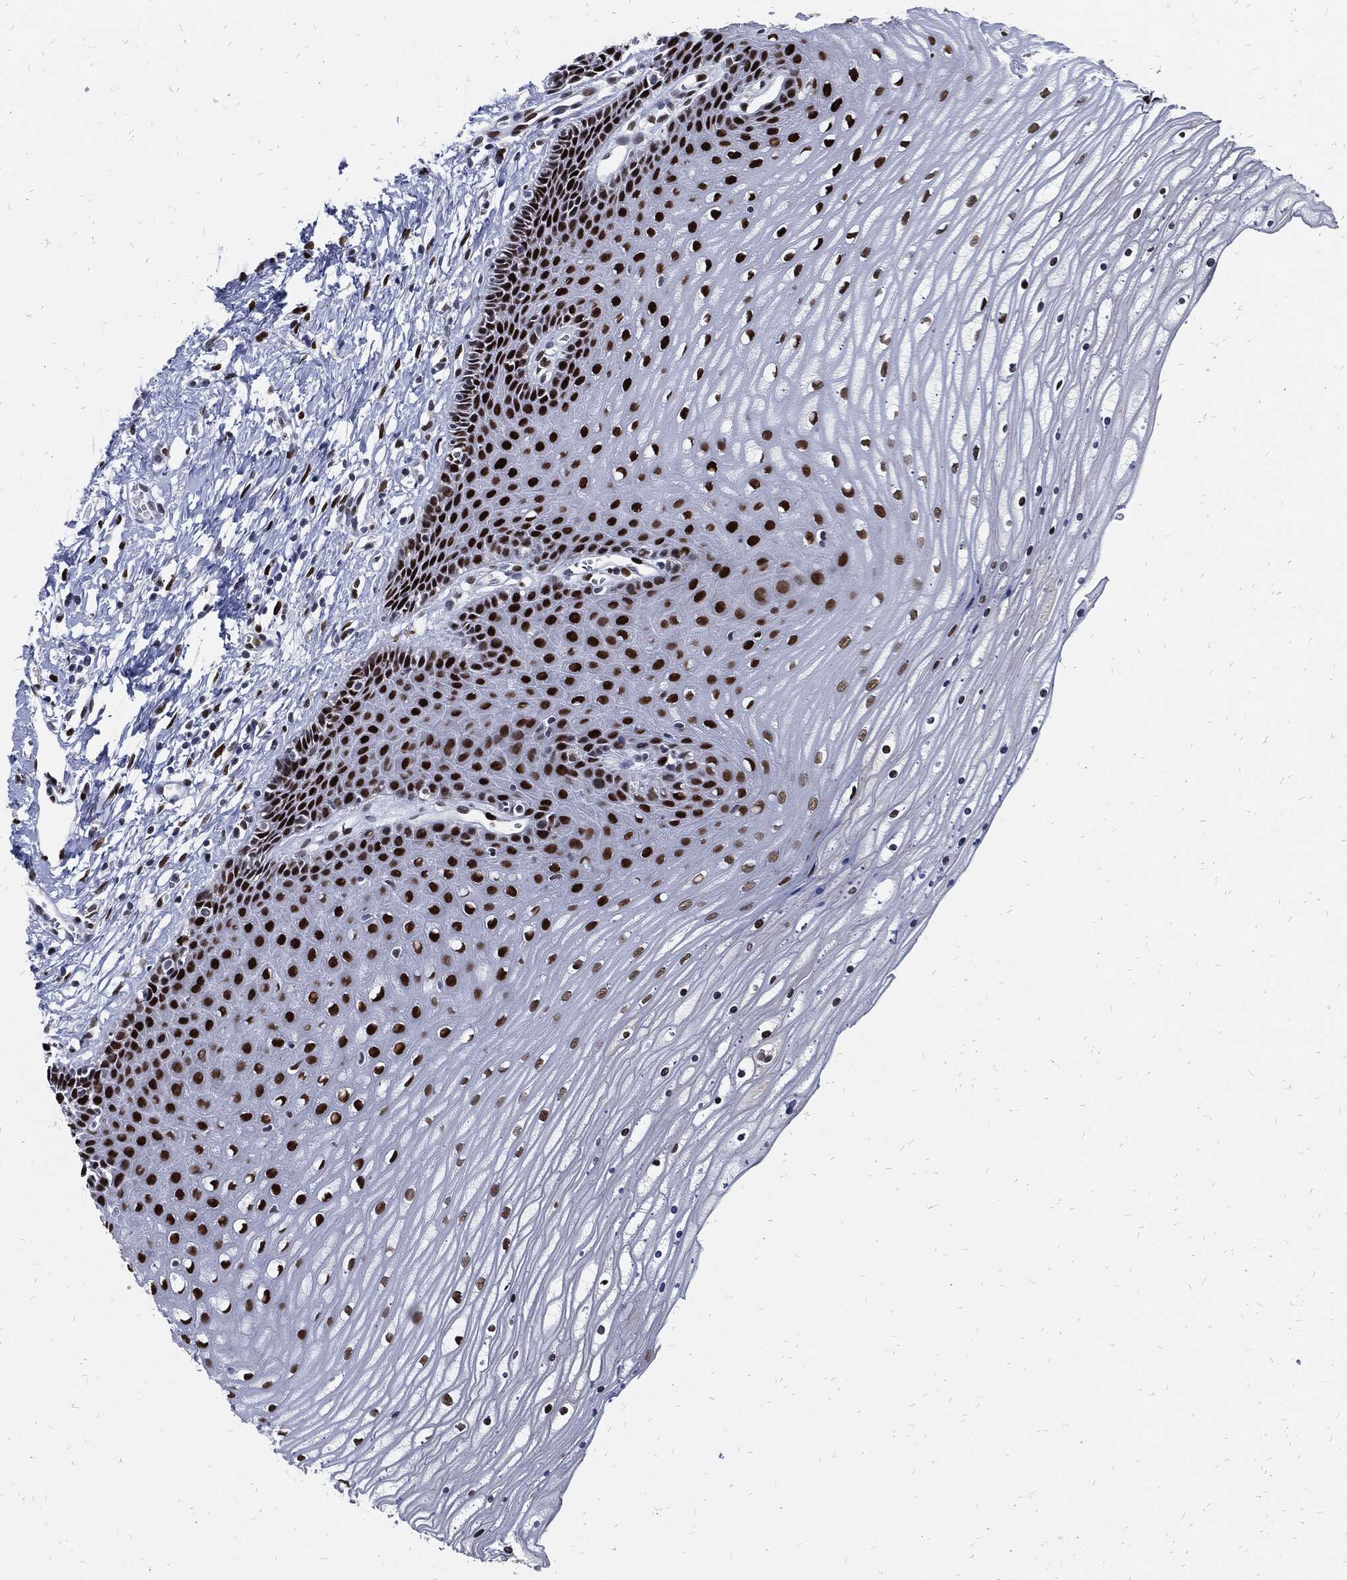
{"staining": {"intensity": "negative", "quantity": "none", "location": "none"}, "tissue": "cervix", "cell_type": "Glandular cells", "image_type": "normal", "snomed": [{"axis": "morphology", "description": "Normal tissue, NOS"}, {"axis": "topography", "description": "Cervix"}], "caption": "Cervix was stained to show a protein in brown. There is no significant positivity in glandular cells. The staining is performed using DAB brown chromogen with nuclei counter-stained in using hematoxylin.", "gene": "JUN", "patient": {"sex": "female", "age": 35}}